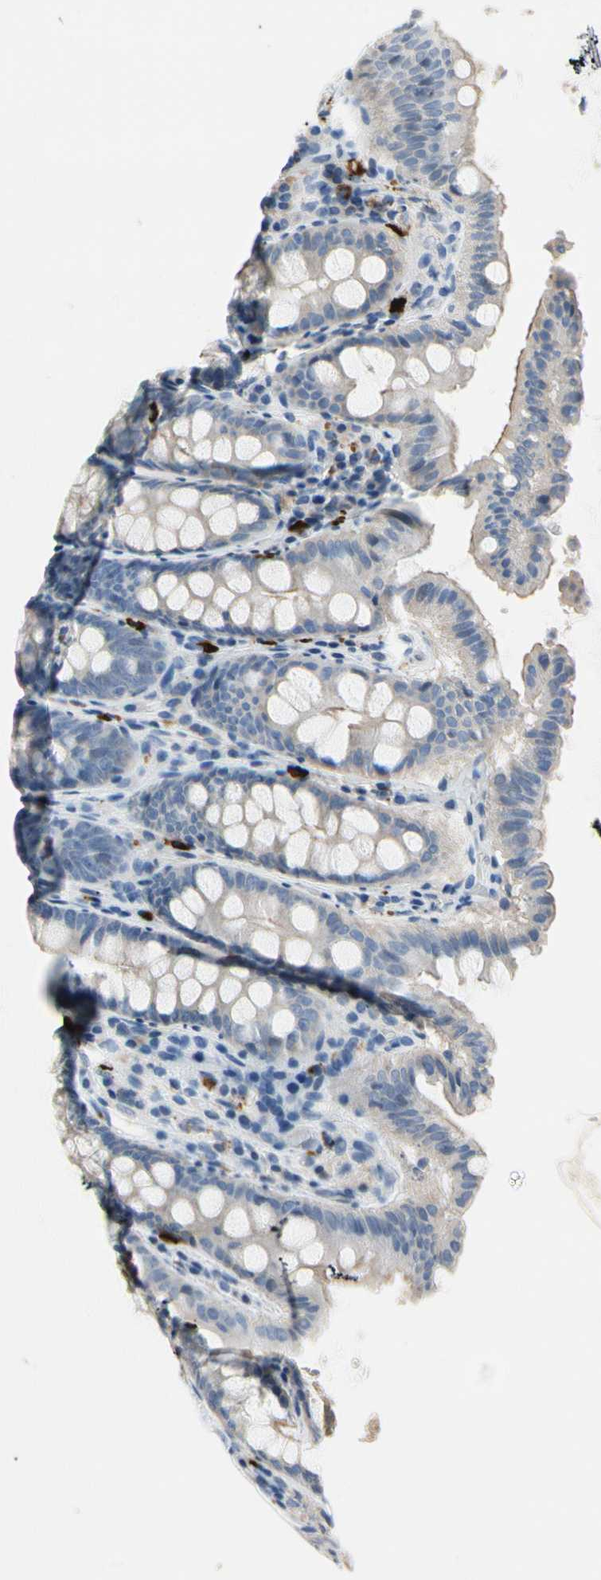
{"staining": {"intensity": "moderate", "quantity": "25%-75%", "location": "cytoplasmic/membranous"}, "tissue": "colon", "cell_type": "Endothelial cells", "image_type": "normal", "snomed": [{"axis": "morphology", "description": "Normal tissue, NOS"}, {"axis": "topography", "description": "Colon"}], "caption": "An IHC micrograph of unremarkable tissue is shown. Protein staining in brown shows moderate cytoplasmic/membranous positivity in colon within endothelial cells. (Stains: DAB (3,3'-diaminobenzidine) in brown, nuclei in blue, Microscopy: brightfield microscopy at high magnification).", "gene": "CPA3", "patient": {"sex": "female", "age": 61}}